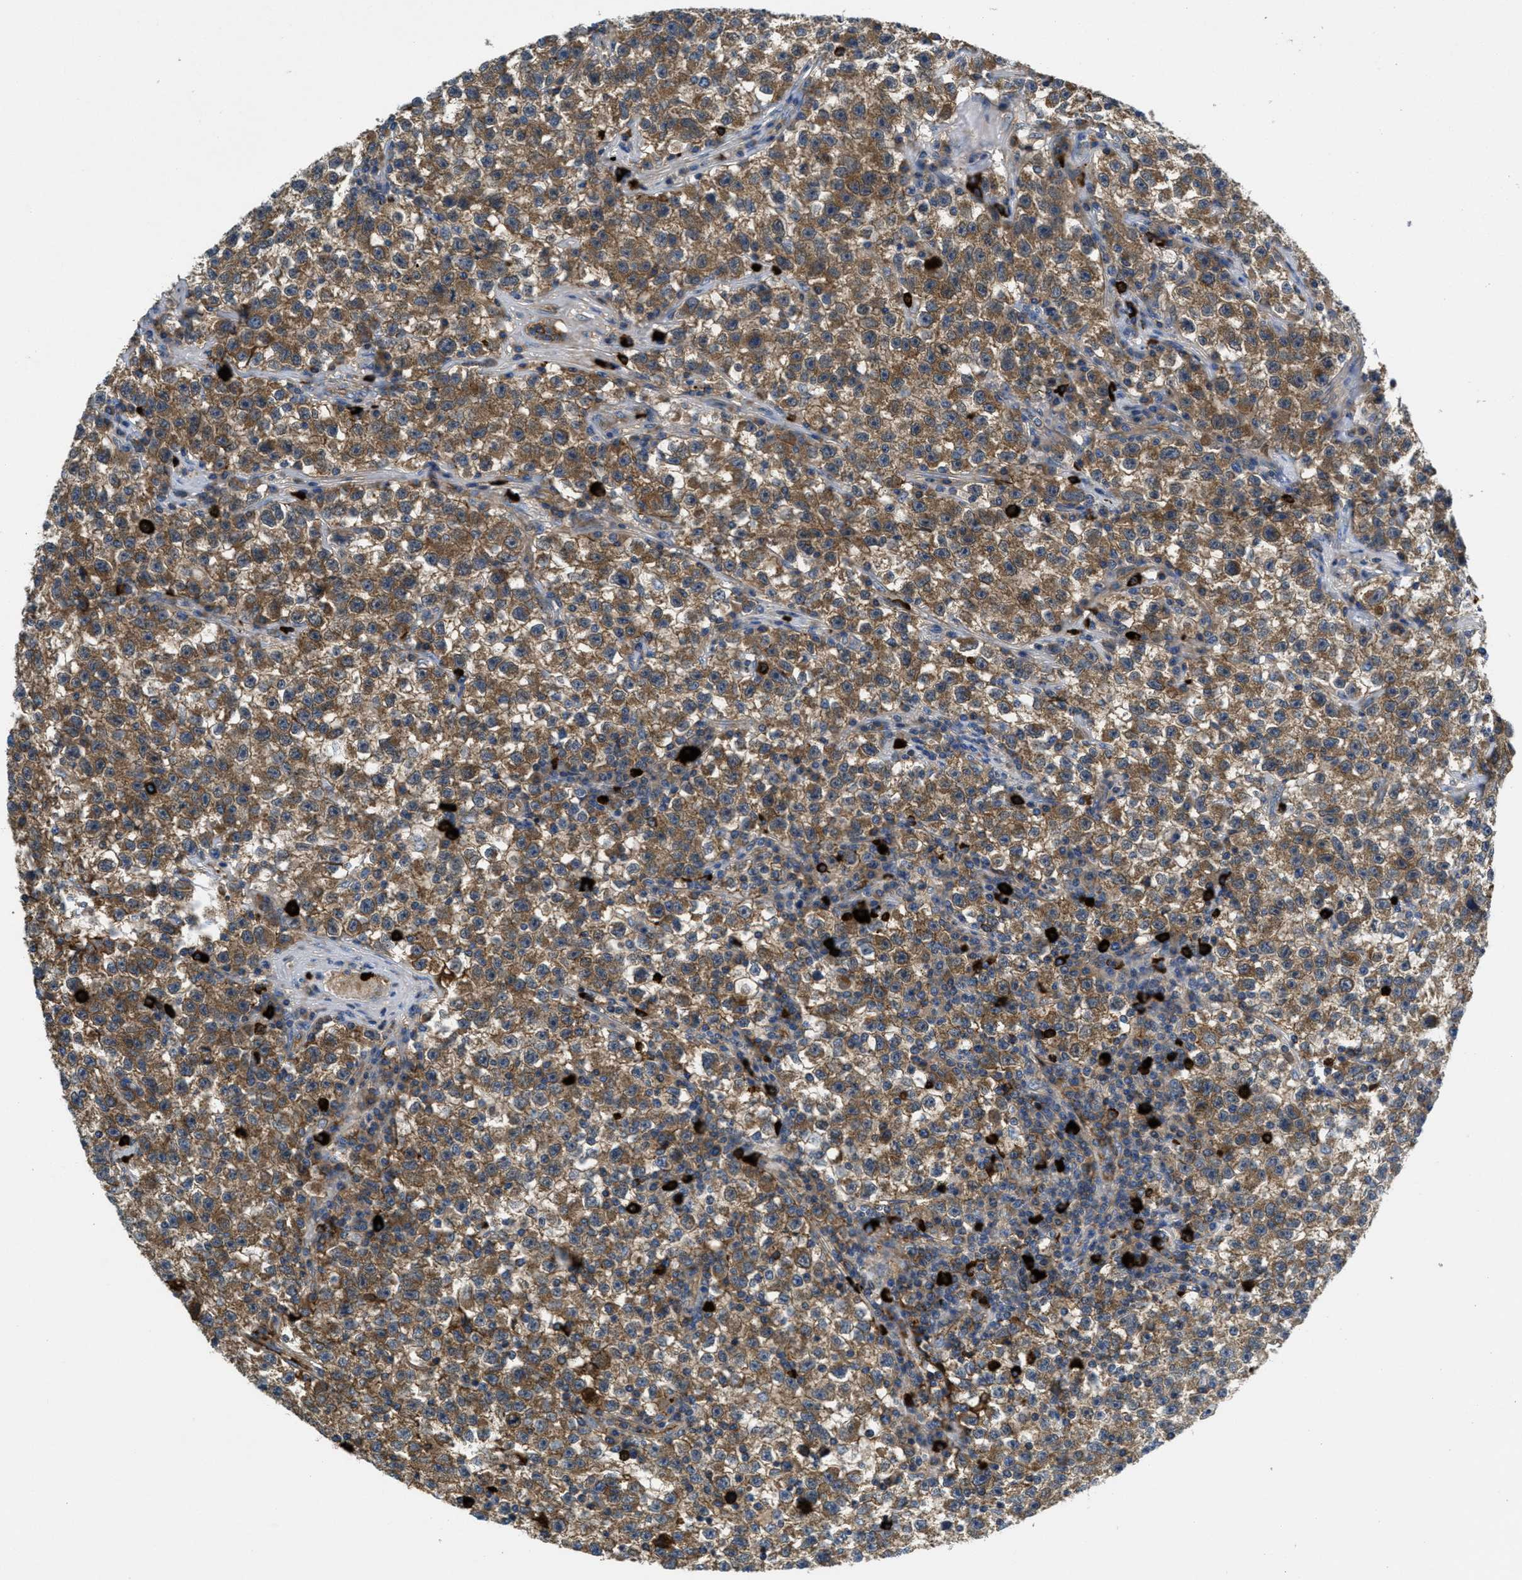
{"staining": {"intensity": "moderate", "quantity": ">75%", "location": "cytoplasmic/membranous"}, "tissue": "testis cancer", "cell_type": "Tumor cells", "image_type": "cancer", "snomed": [{"axis": "morphology", "description": "Seminoma, NOS"}, {"axis": "topography", "description": "Testis"}], "caption": "Immunohistochemistry (IHC) (DAB (3,3'-diaminobenzidine)) staining of seminoma (testis) shows moderate cytoplasmic/membranous protein staining in about >75% of tumor cells.", "gene": "GALK1", "patient": {"sex": "male", "age": 22}}